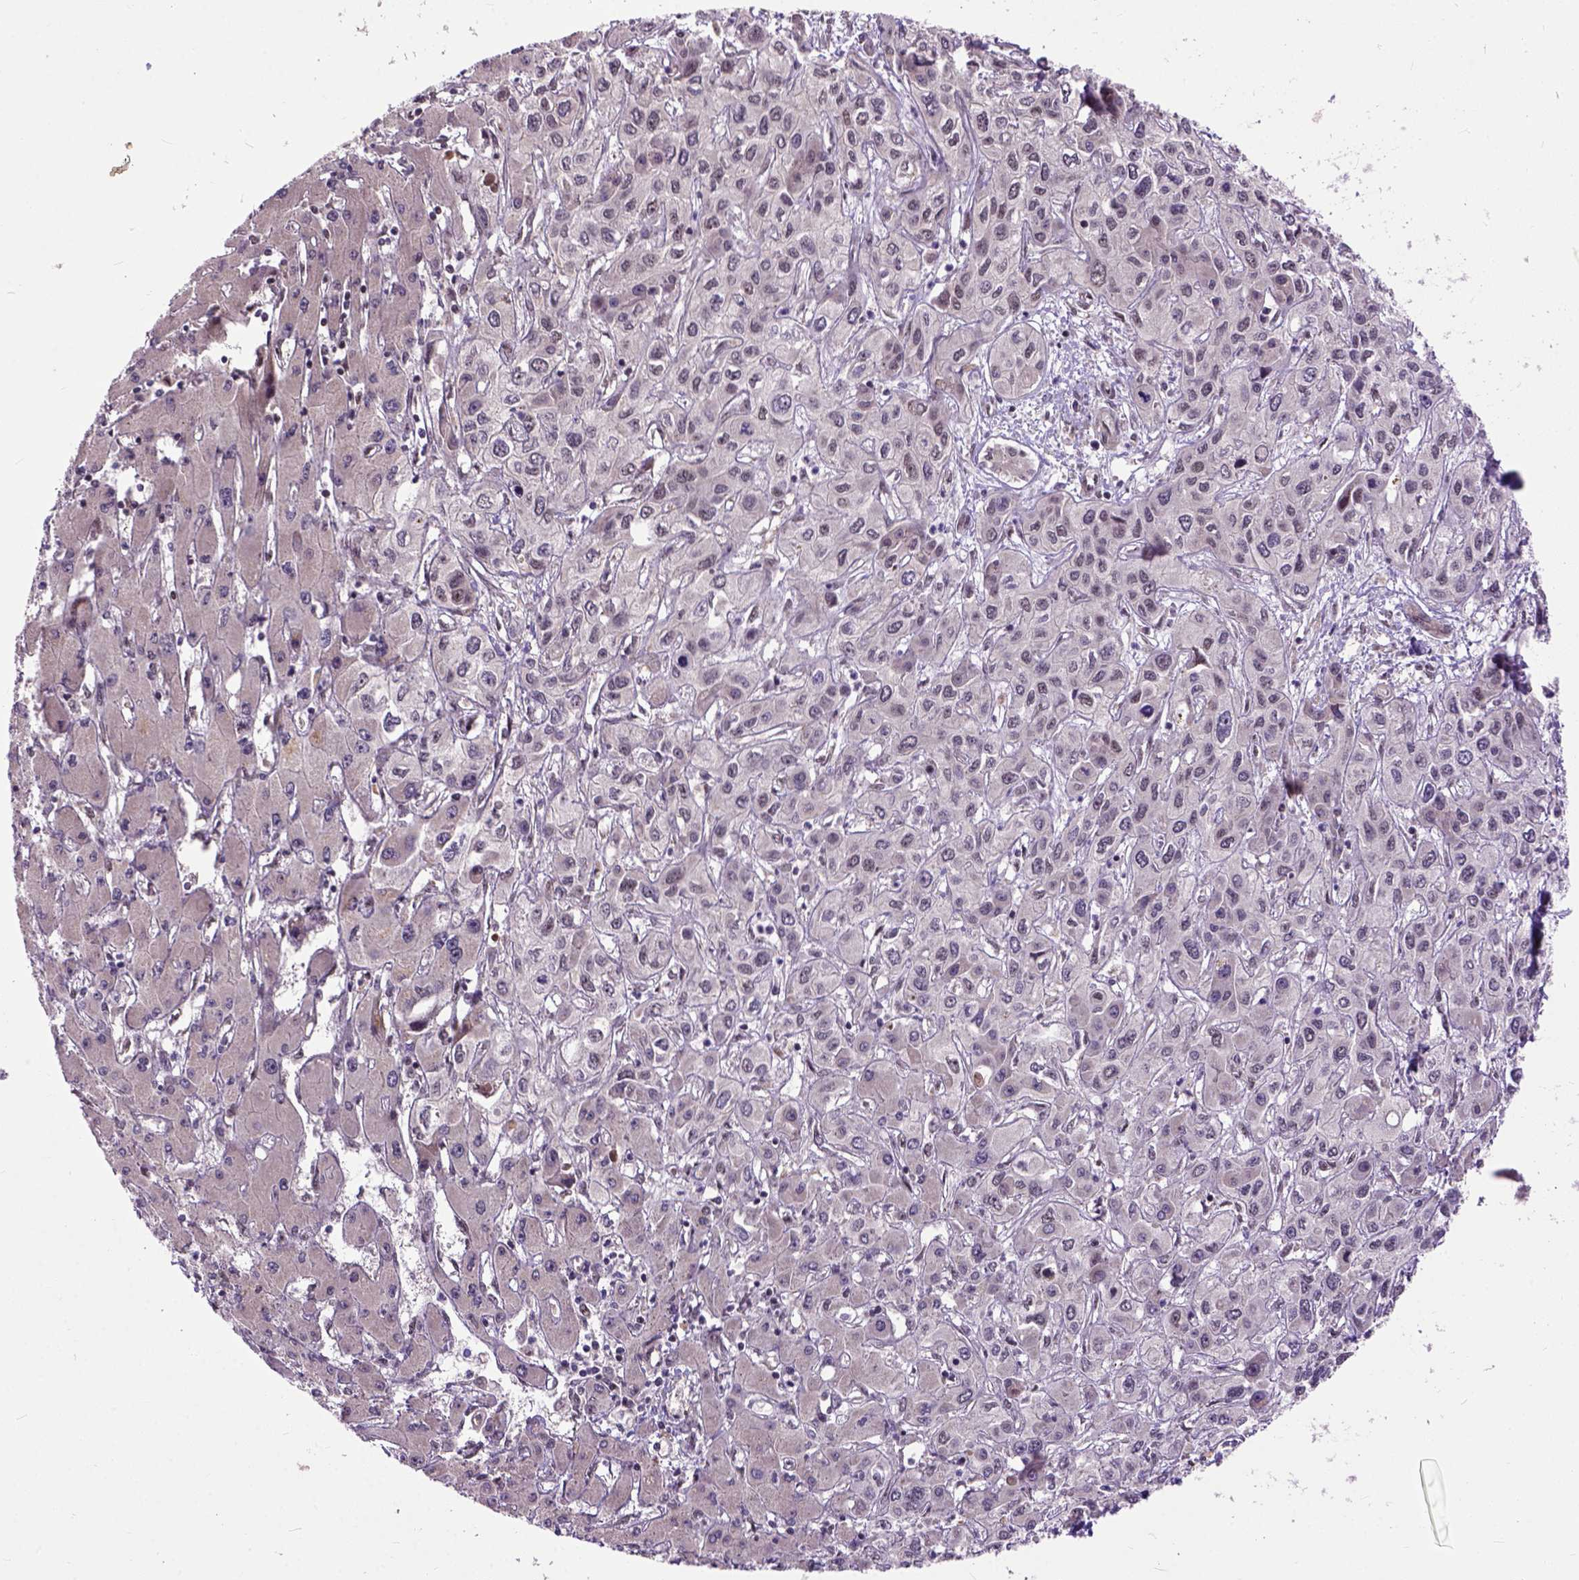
{"staining": {"intensity": "weak", "quantity": "<25%", "location": "nuclear"}, "tissue": "liver cancer", "cell_type": "Tumor cells", "image_type": "cancer", "snomed": [{"axis": "morphology", "description": "Cholangiocarcinoma"}, {"axis": "topography", "description": "Liver"}], "caption": "Cholangiocarcinoma (liver) was stained to show a protein in brown. There is no significant staining in tumor cells.", "gene": "ZNF630", "patient": {"sex": "female", "age": 66}}